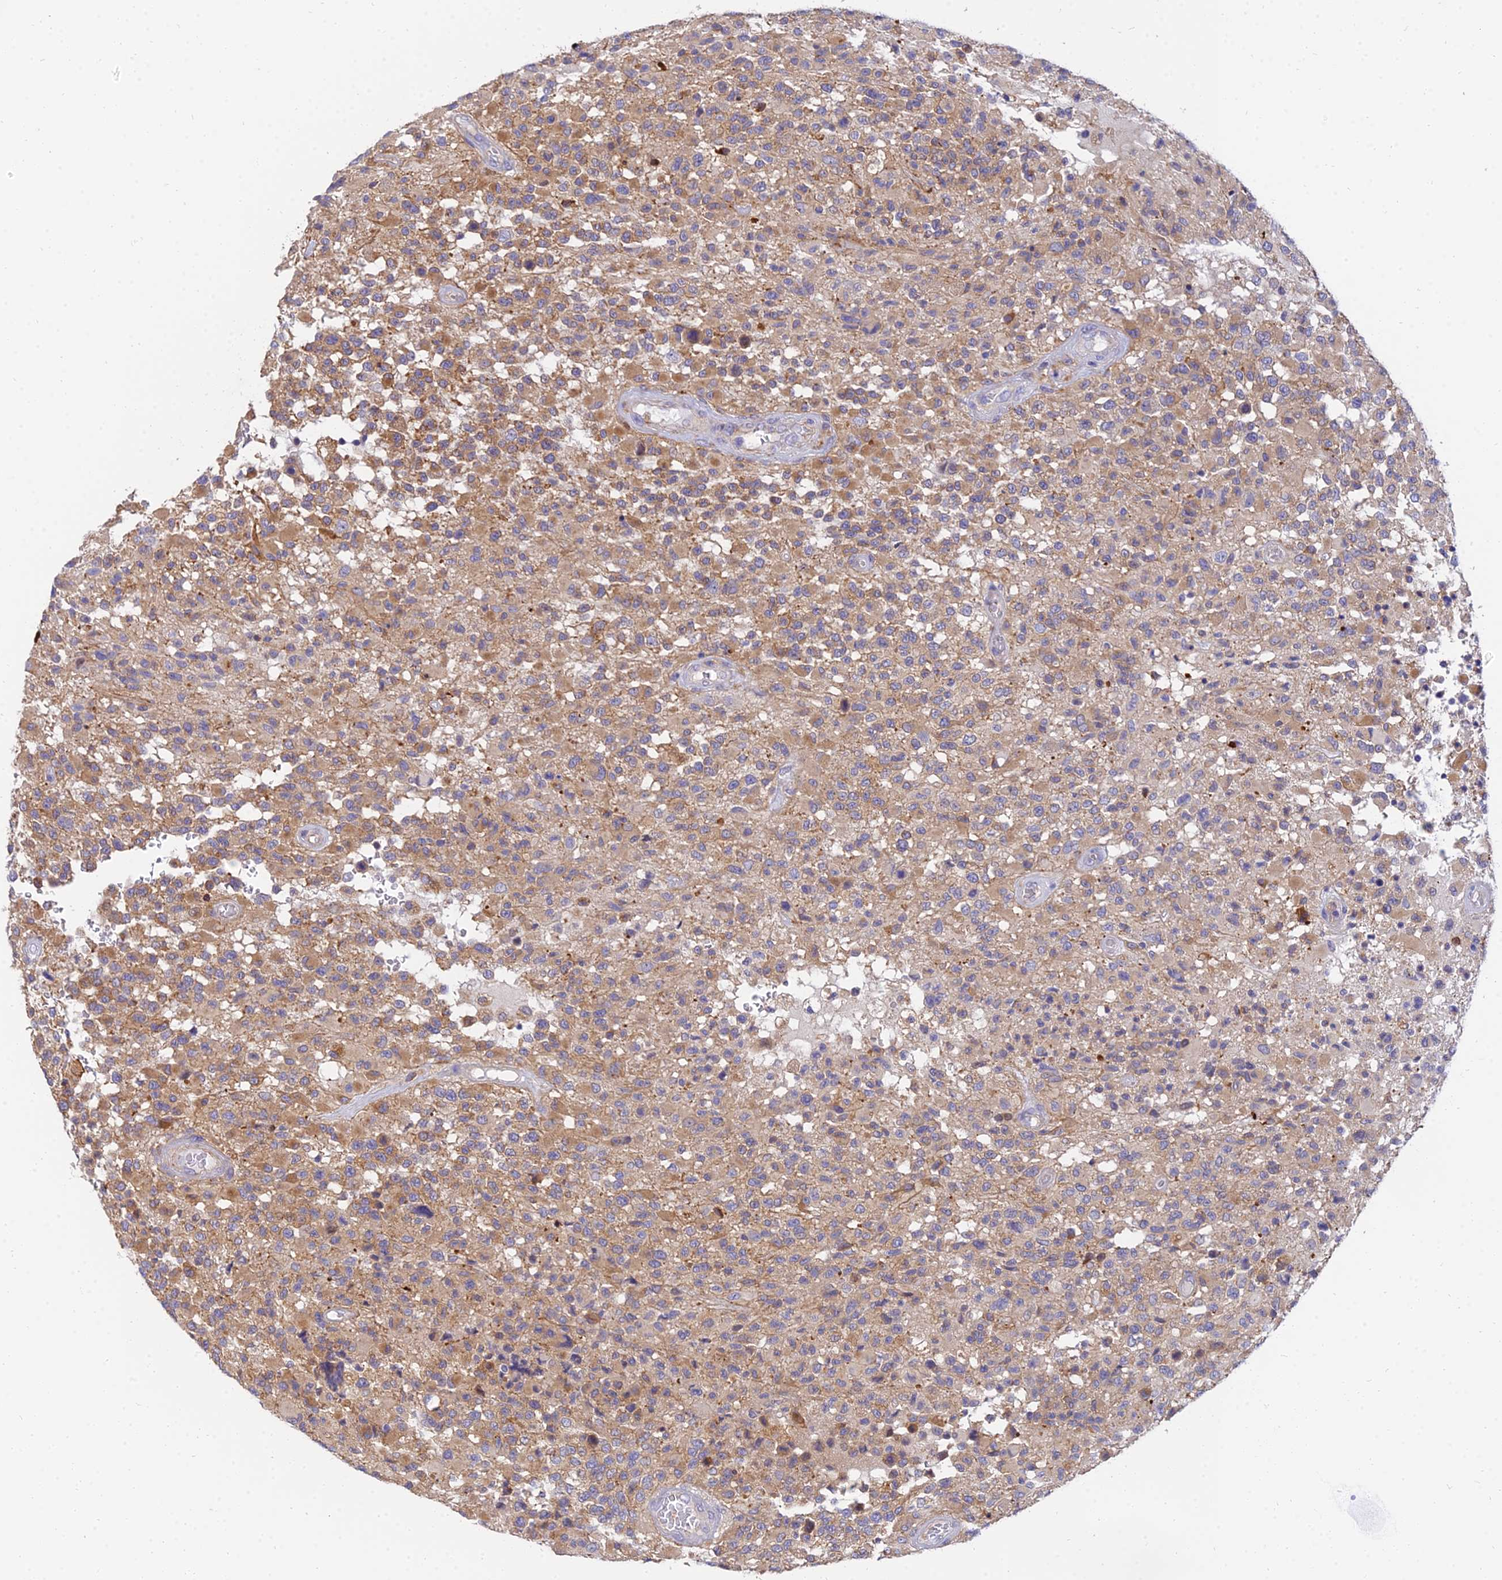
{"staining": {"intensity": "moderate", "quantity": "25%-75%", "location": "cytoplasmic/membranous"}, "tissue": "glioma", "cell_type": "Tumor cells", "image_type": "cancer", "snomed": [{"axis": "morphology", "description": "Glioma, malignant, High grade"}, {"axis": "morphology", "description": "Glioblastoma, NOS"}, {"axis": "topography", "description": "Brain"}], "caption": "Malignant glioma (high-grade) tissue displays moderate cytoplasmic/membranous positivity in approximately 25%-75% of tumor cells, visualized by immunohistochemistry.", "gene": "ARL8B", "patient": {"sex": "male", "age": 60}}